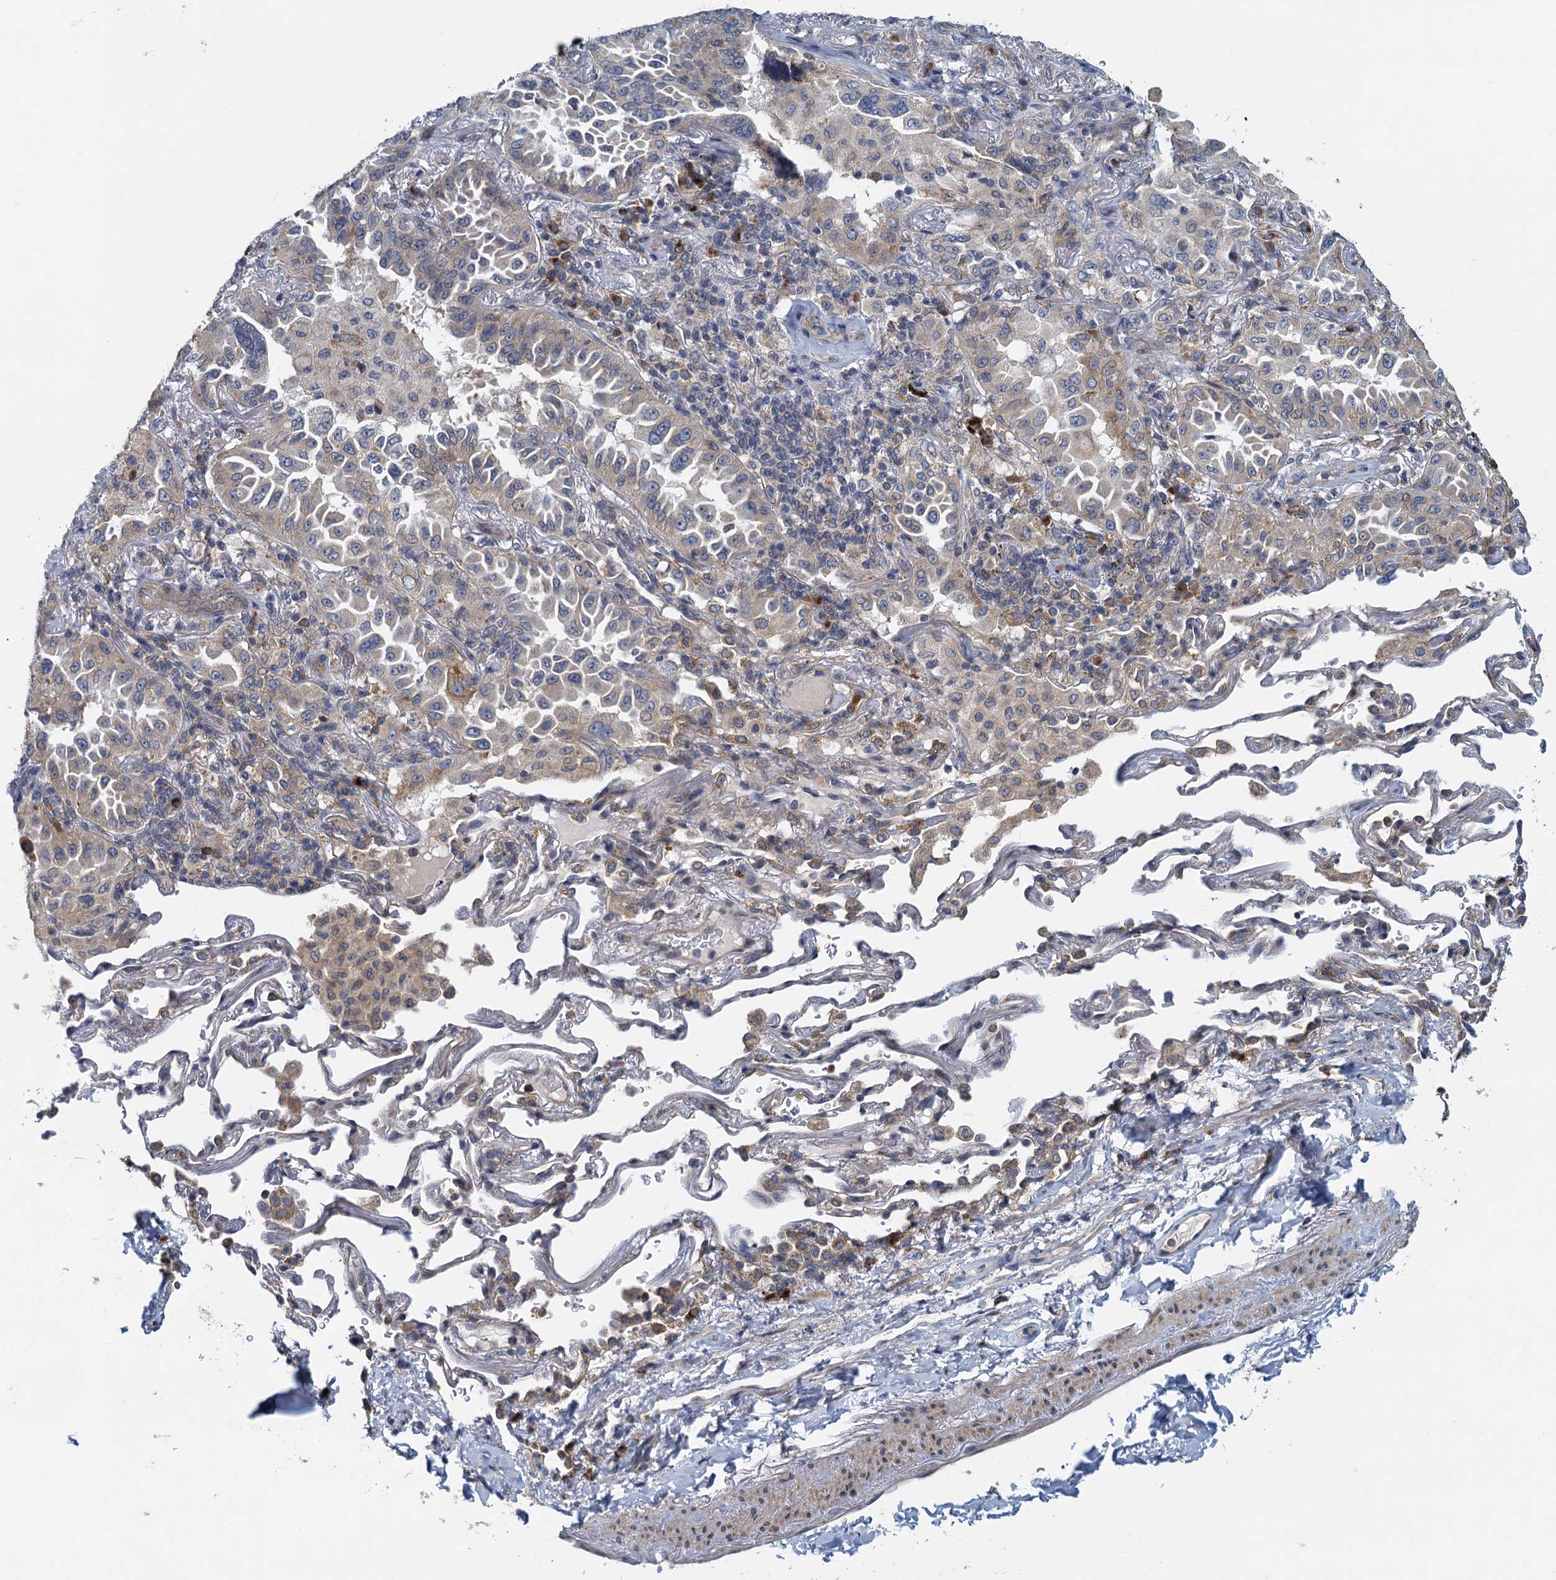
{"staining": {"intensity": "weak", "quantity": "<25%", "location": "cytoplasmic/membranous"}, "tissue": "lung cancer", "cell_type": "Tumor cells", "image_type": "cancer", "snomed": [{"axis": "morphology", "description": "Adenocarcinoma, NOS"}, {"axis": "topography", "description": "Lung"}], "caption": "A high-resolution histopathology image shows immunohistochemistry (IHC) staining of lung cancer (adenocarcinoma), which demonstrates no significant staining in tumor cells. (Stains: DAB (3,3'-diaminobenzidine) immunohistochemistry with hematoxylin counter stain, Microscopy: brightfield microscopy at high magnification).", "gene": "ALG2", "patient": {"sex": "female", "age": 69}}